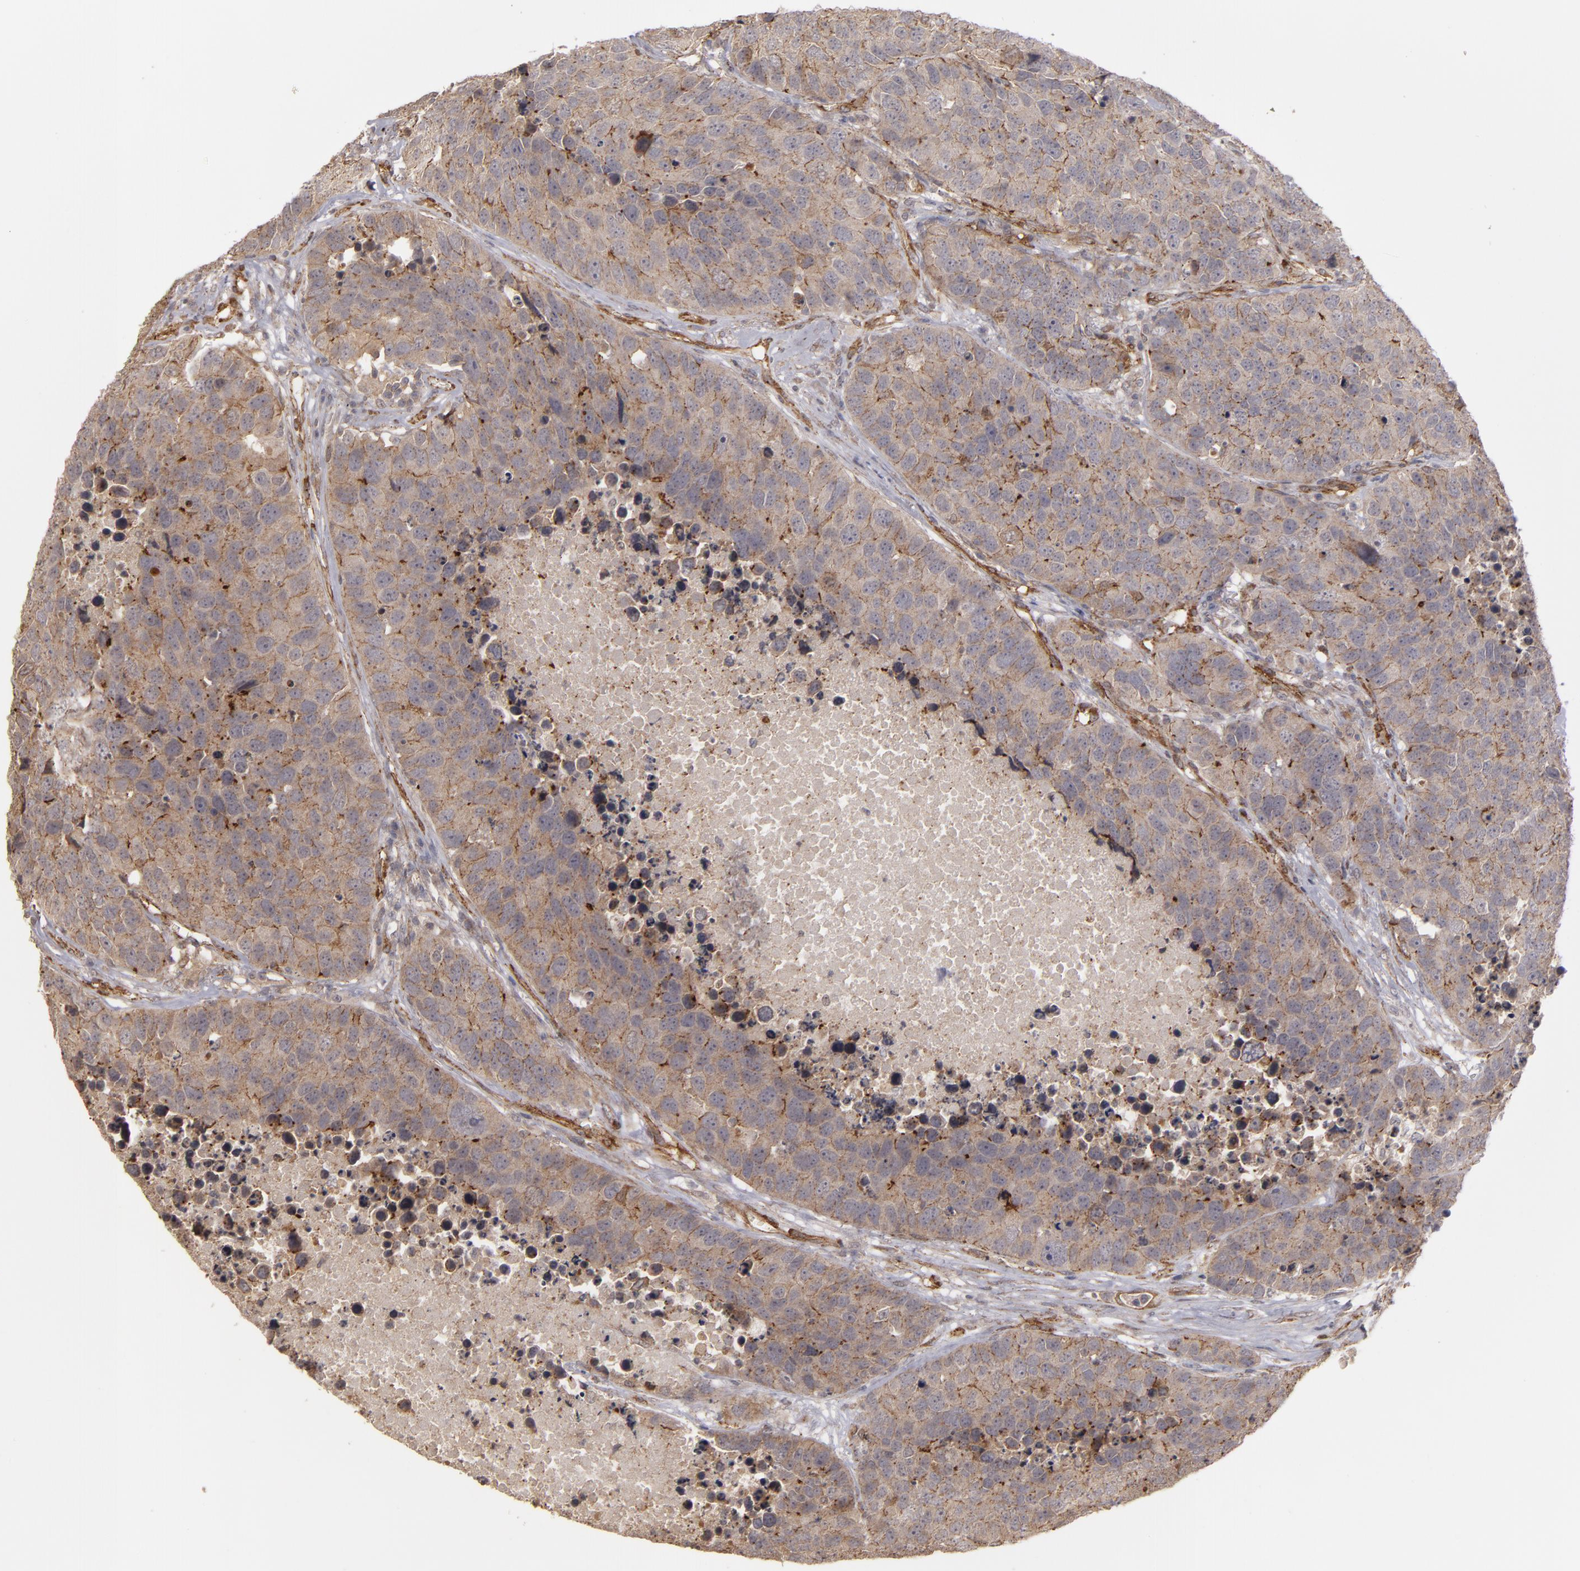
{"staining": {"intensity": "weak", "quantity": ">75%", "location": "cytoplasmic/membranous"}, "tissue": "carcinoid", "cell_type": "Tumor cells", "image_type": "cancer", "snomed": [{"axis": "morphology", "description": "Carcinoid, malignant, NOS"}, {"axis": "topography", "description": "Lung"}], "caption": "Weak cytoplasmic/membranous protein positivity is identified in approximately >75% of tumor cells in carcinoid.", "gene": "TJP1", "patient": {"sex": "male", "age": 60}}